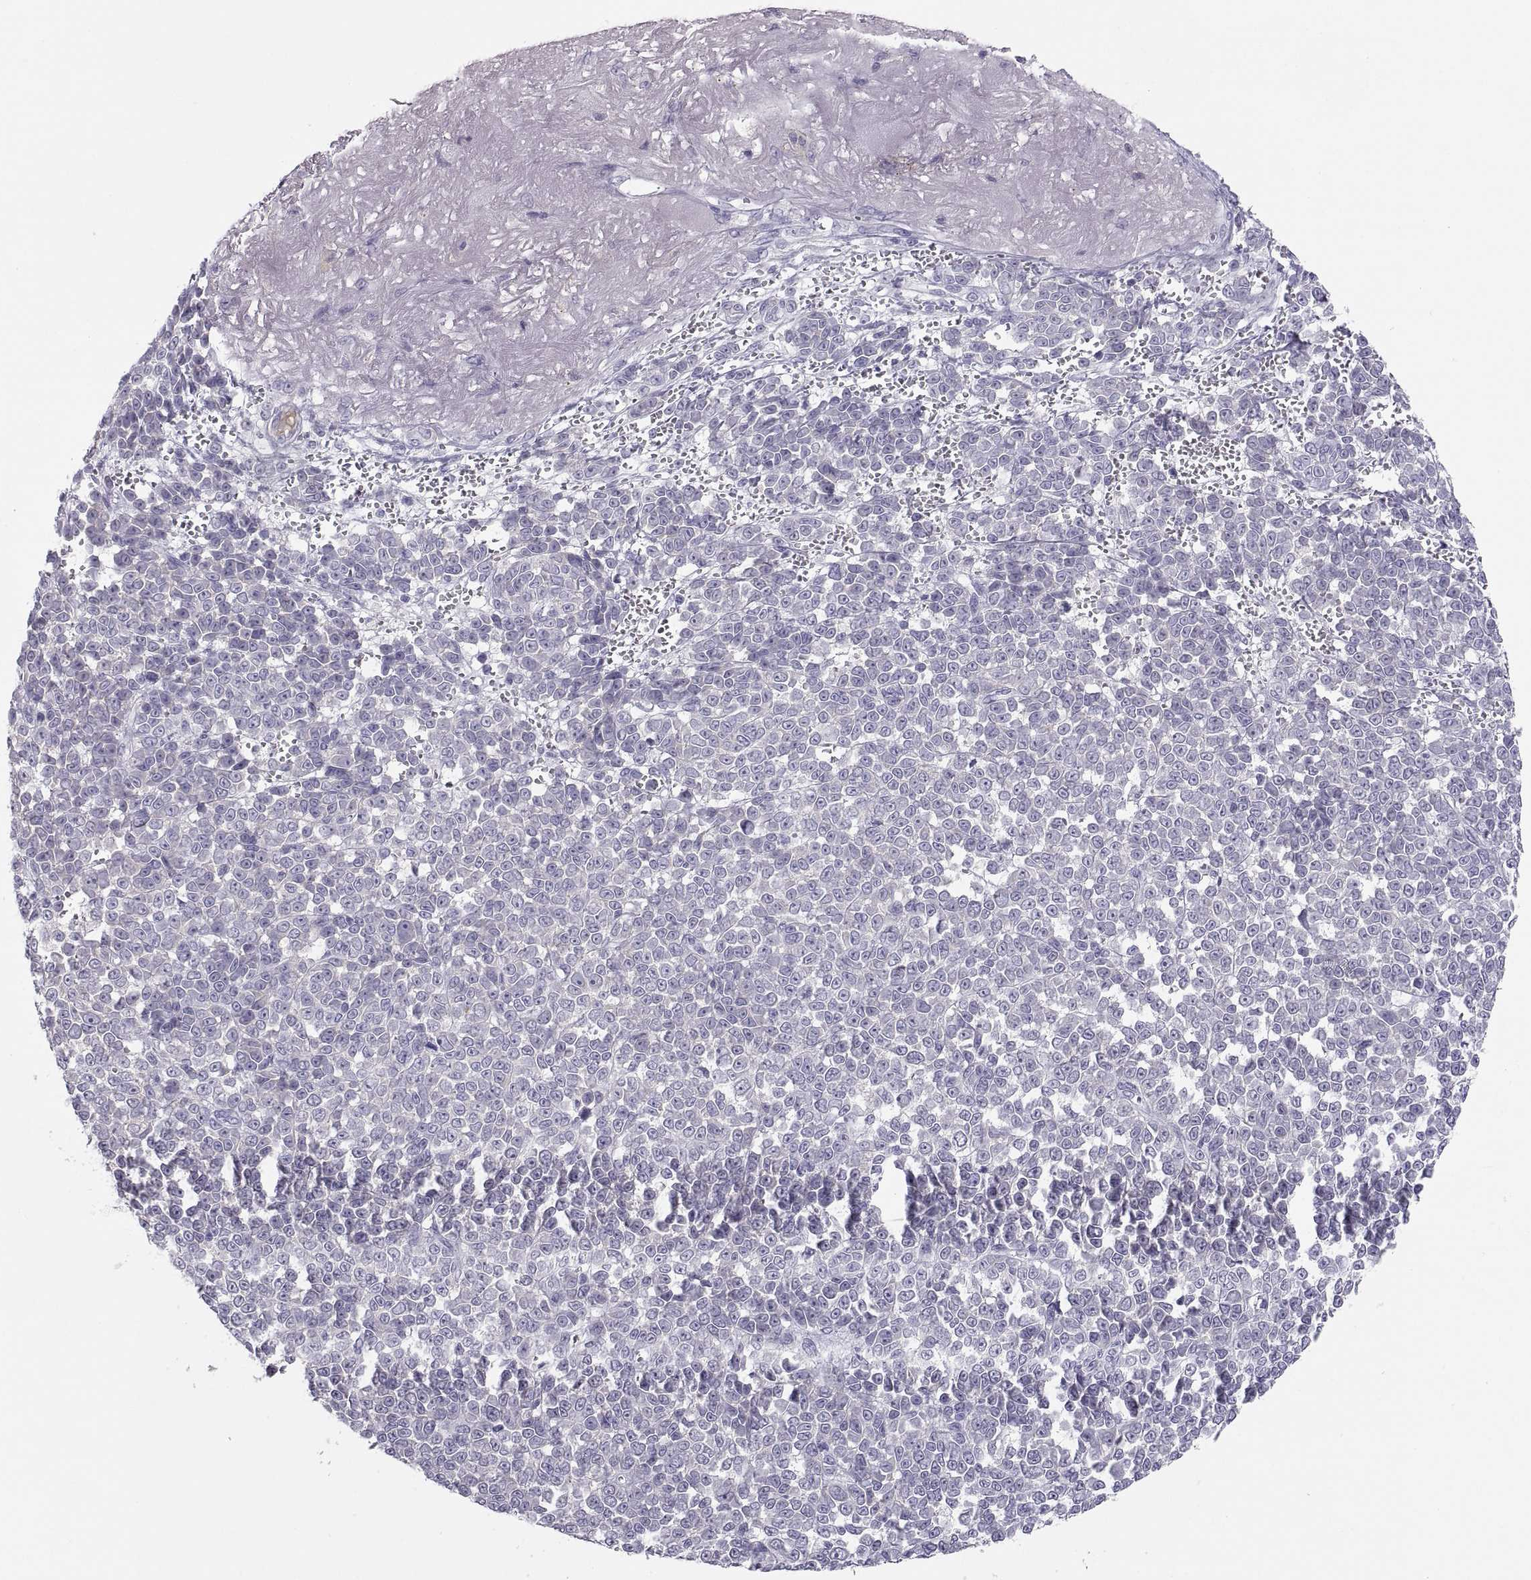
{"staining": {"intensity": "negative", "quantity": "none", "location": "none"}, "tissue": "melanoma", "cell_type": "Tumor cells", "image_type": "cancer", "snomed": [{"axis": "morphology", "description": "Malignant melanoma, NOS"}, {"axis": "topography", "description": "Skin"}], "caption": "Malignant melanoma stained for a protein using immunohistochemistry shows no expression tumor cells.", "gene": "MAGEB2", "patient": {"sex": "female", "age": 95}}